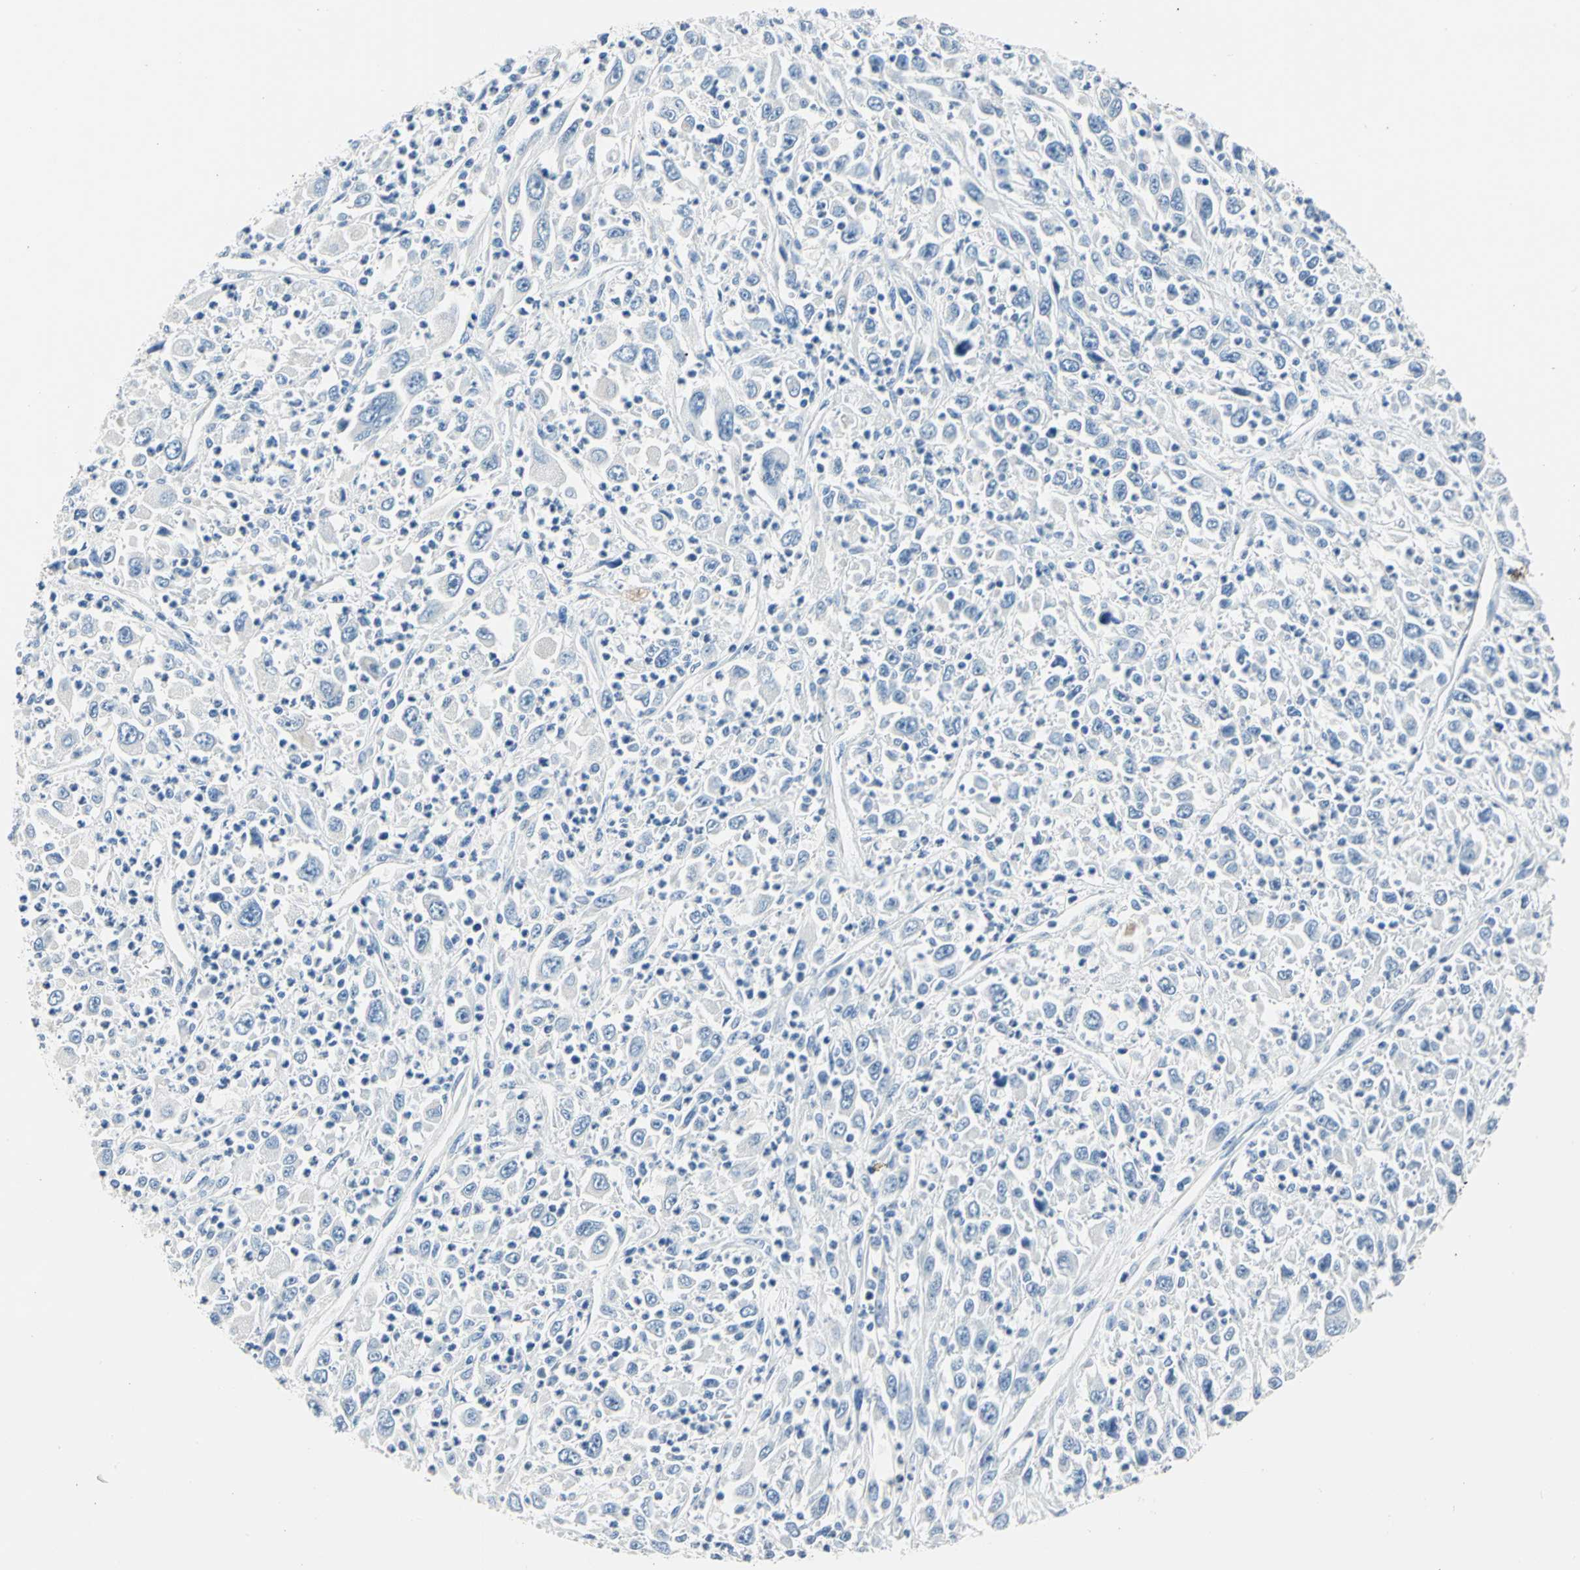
{"staining": {"intensity": "weak", "quantity": "25%-75%", "location": "cytoplasmic/membranous"}, "tissue": "melanoma", "cell_type": "Tumor cells", "image_type": "cancer", "snomed": [{"axis": "morphology", "description": "Malignant melanoma, Metastatic site"}, {"axis": "topography", "description": "Skin"}], "caption": "Immunohistochemistry (DAB (3,3'-diaminobenzidine)) staining of human malignant melanoma (metastatic site) exhibits weak cytoplasmic/membranous protein staining in about 25%-75% of tumor cells.", "gene": "TRIM25", "patient": {"sex": "female", "age": 56}}